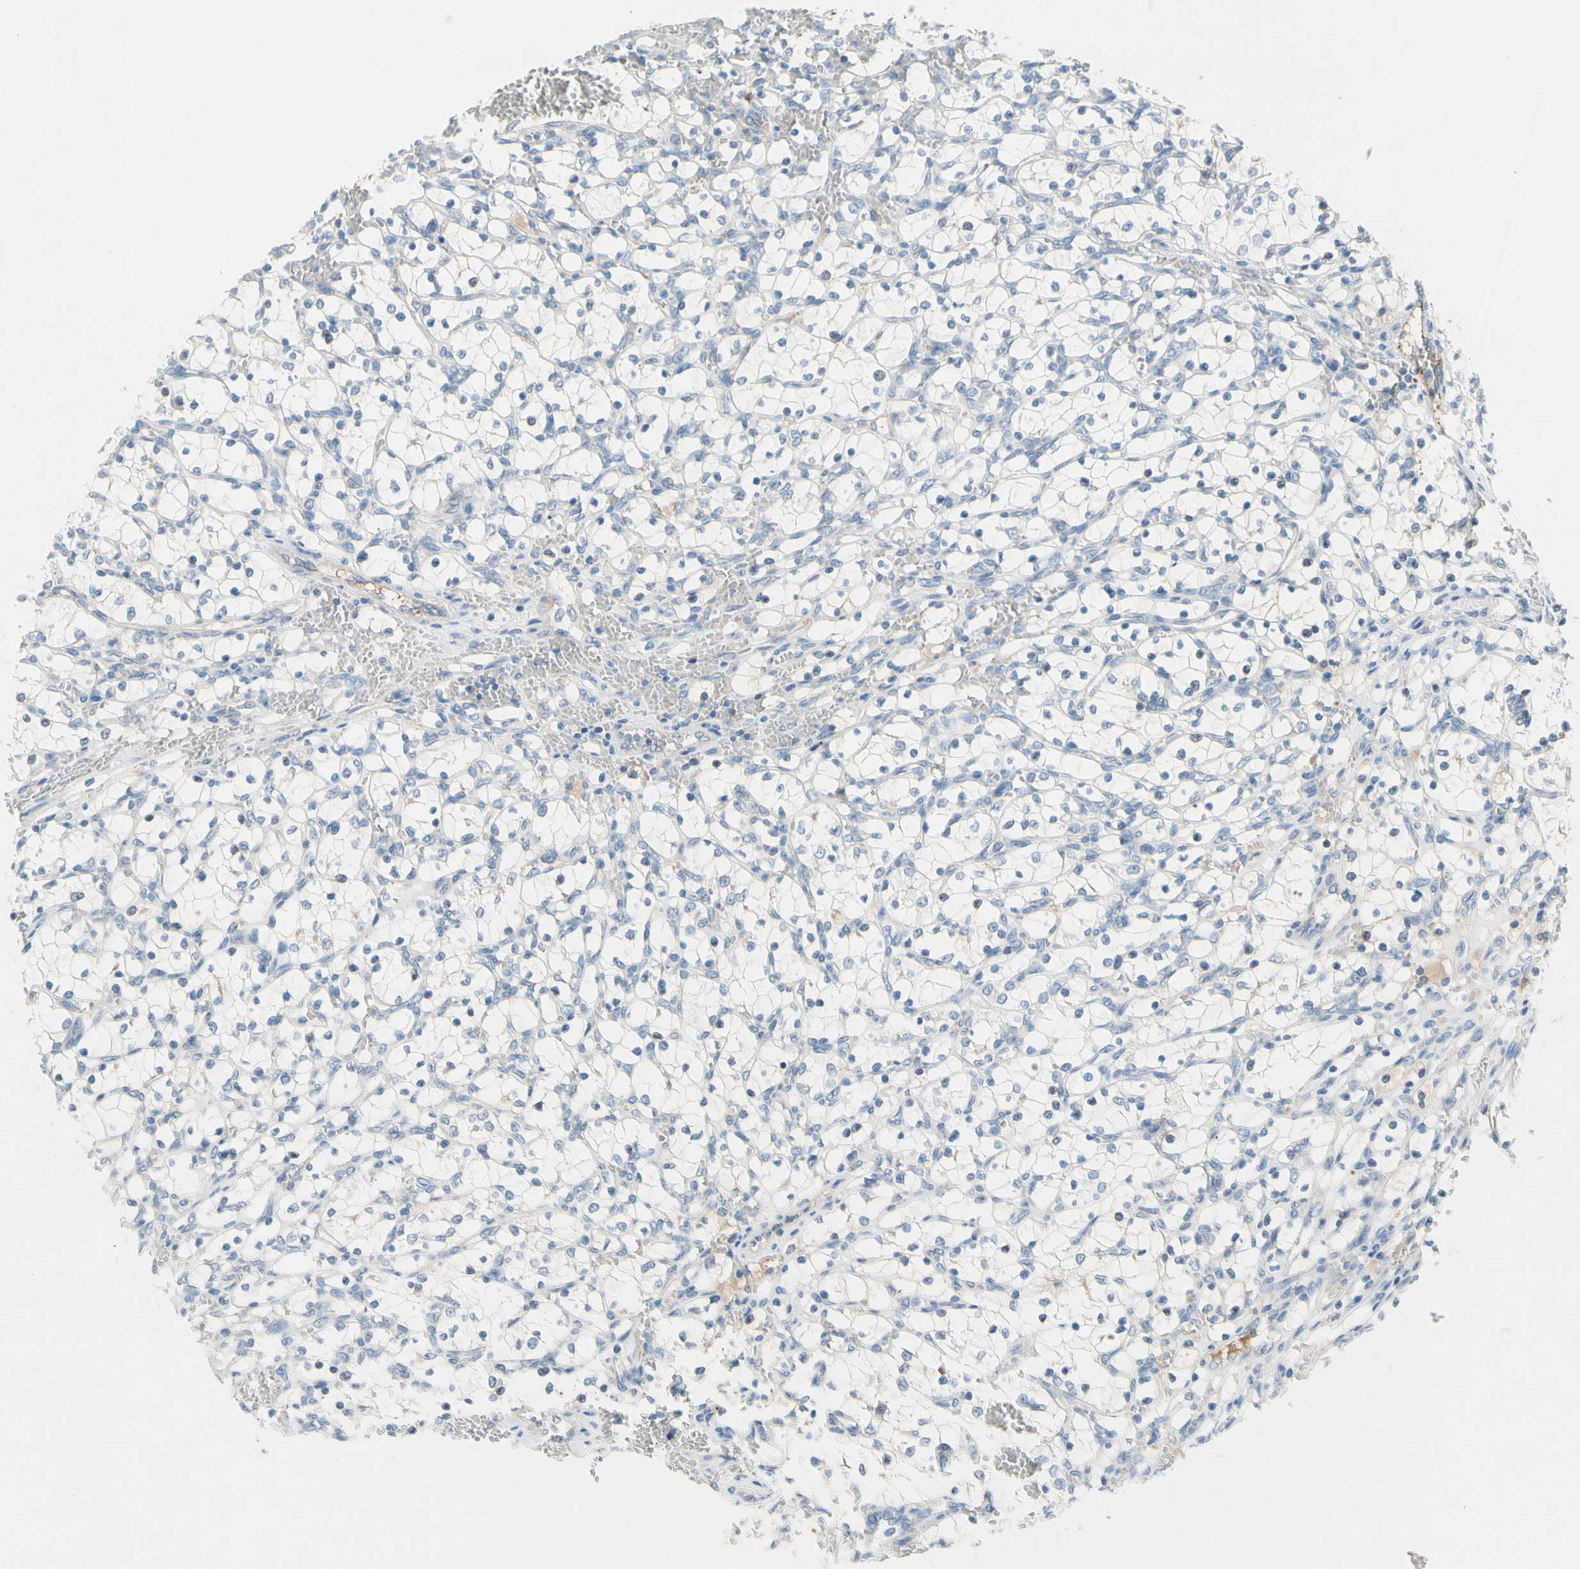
{"staining": {"intensity": "negative", "quantity": "none", "location": "none"}, "tissue": "renal cancer", "cell_type": "Tumor cells", "image_type": "cancer", "snomed": [{"axis": "morphology", "description": "Adenocarcinoma, NOS"}, {"axis": "topography", "description": "Kidney"}], "caption": "The histopathology image shows no staining of tumor cells in renal cancer.", "gene": "CNDP1", "patient": {"sex": "female", "age": 69}}